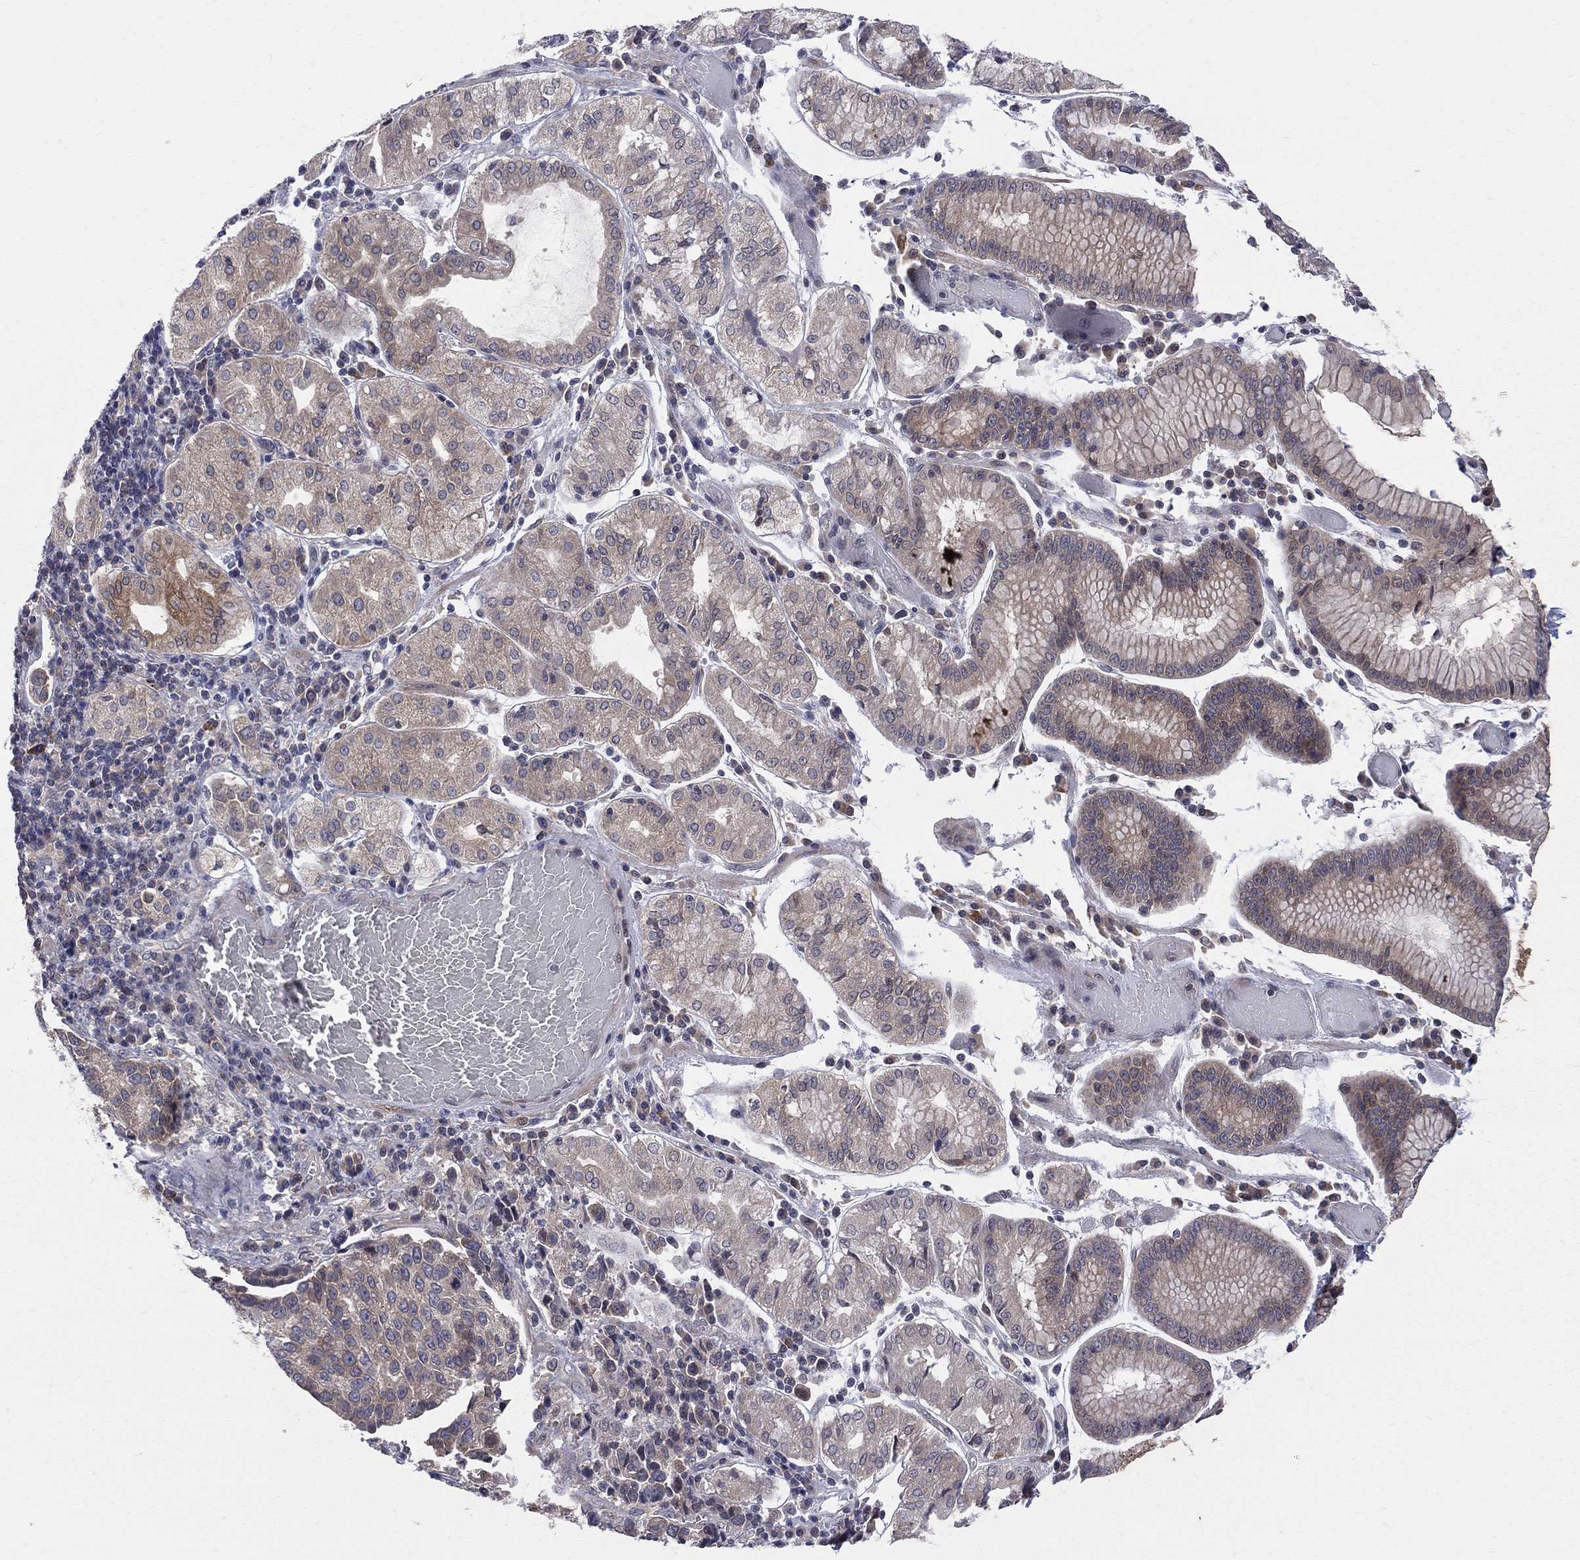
{"staining": {"intensity": "weak", "quantity": "25%-75%", "location": "cytoplasmic/membranous"}, "tissue": "stomach cancer", "cell_type": "Tumor cells", "image_type": "cancer", "snomed": [{"axis": "morphology", "description": "Adenocarcinoma, NOS"}, {"axis": "topography", "description": "Stomach"}], "caption": "Human stomach adenocarcinoma stained with a brown dye reveals weak cytoplasmic/membranous positive staining in about 25%-75% of tumor cells.", "gene": "CNOT11", "patient": {"sex": "male", "age": 93}}